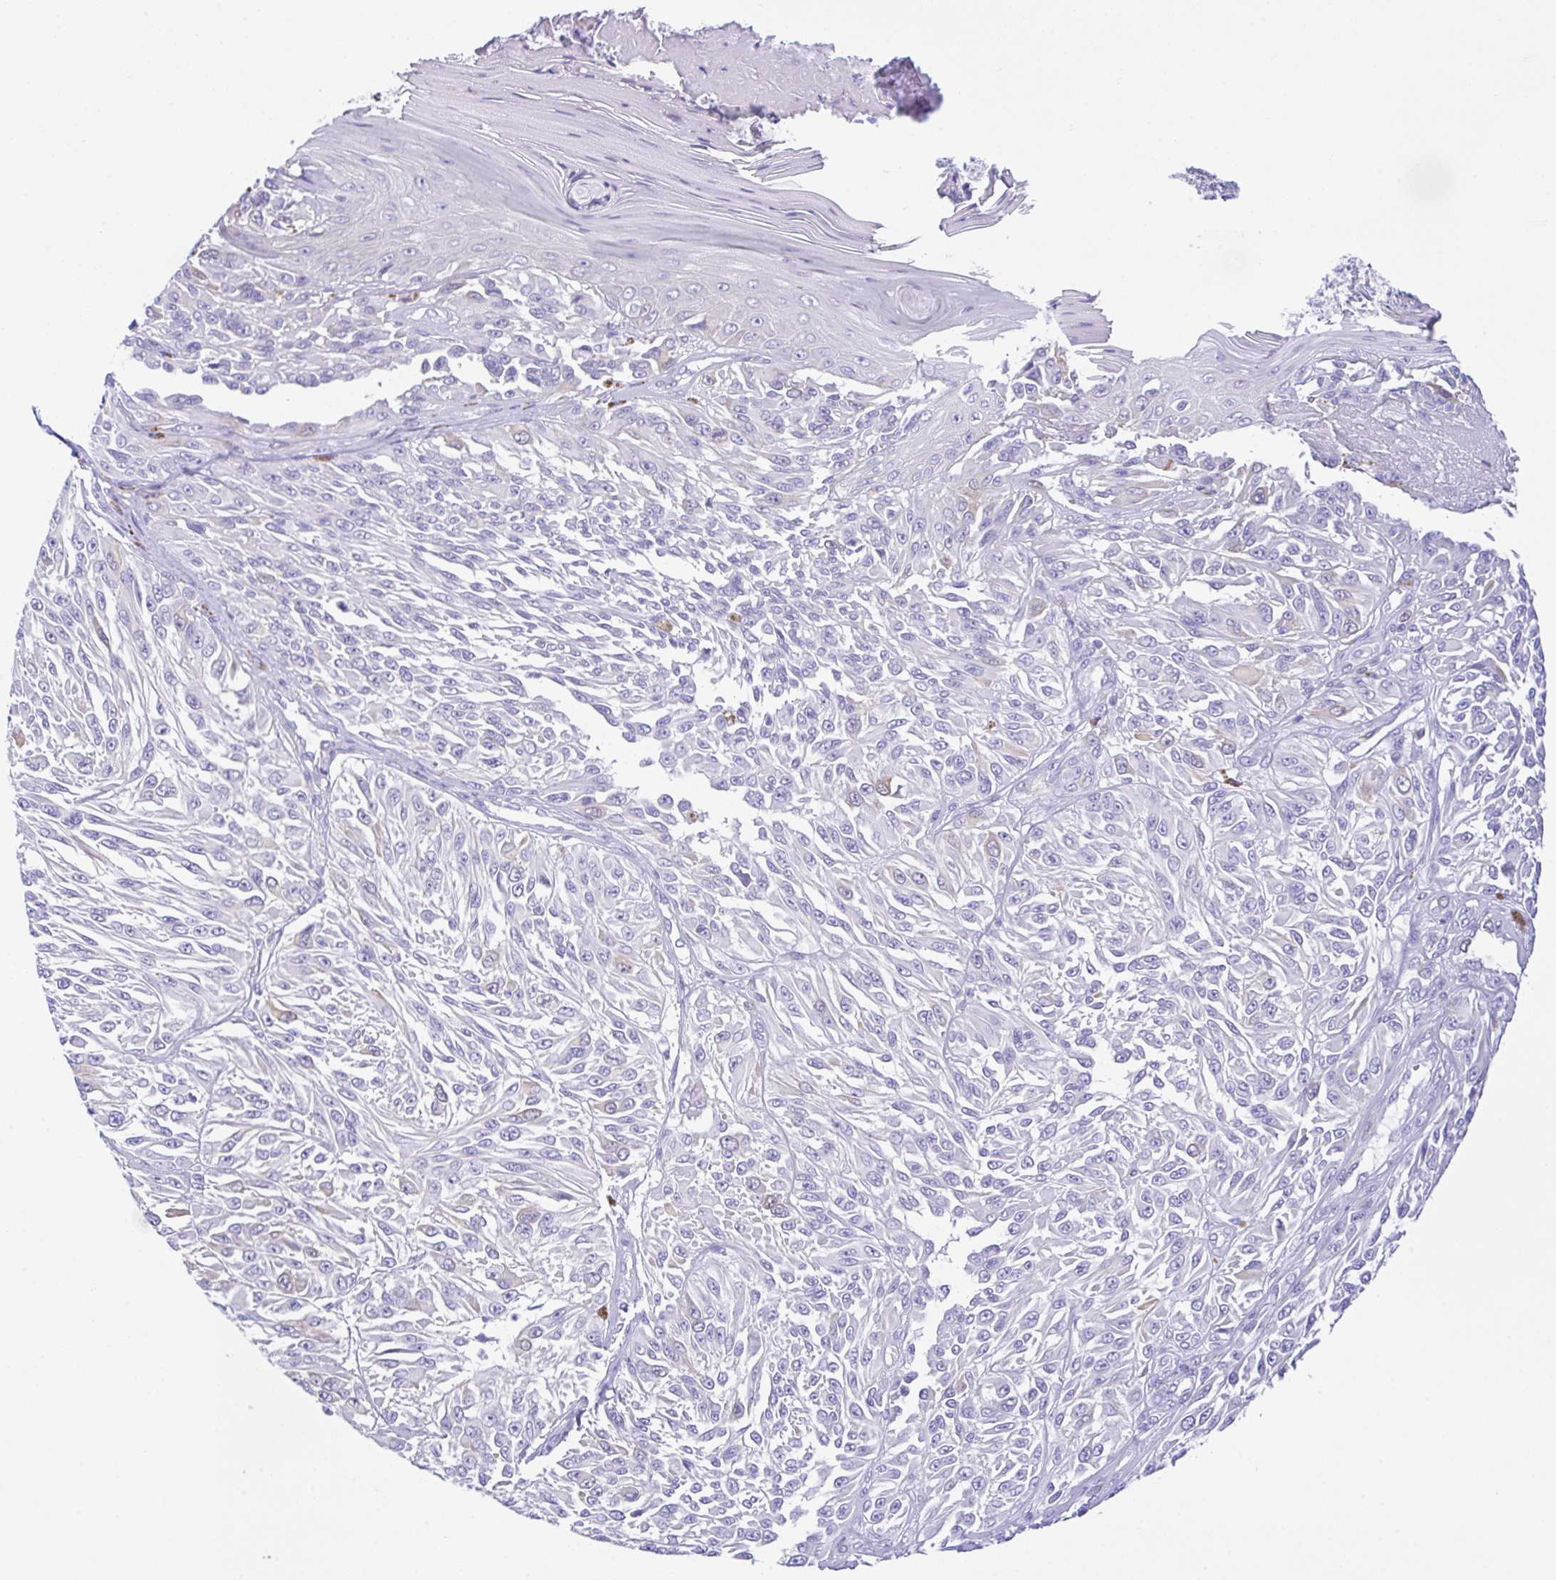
{"staining": {"intensity": "negative", "quantity": "none", "location": "none"}, "tissue": "melanoma", "cell_type": "Tumor cells", "image_type": "cancer", "snomed": [{"axis": "morphology", "description": "Malignant melanoma, NOS"}, {"axis": "topography", "description": "Skin"}], "caption": "Protein analysis of melanoma displays no significant positivity in tumor cells. The staining was performed using DAB (3,3'-diaminobenzidine) to visualize the protein expression in brown, while the nuclei were stained in blue with hematoxylin (Magnification: 20x).", "gene": "RRM2", "patient": {"sex": "male", "age": 94}}